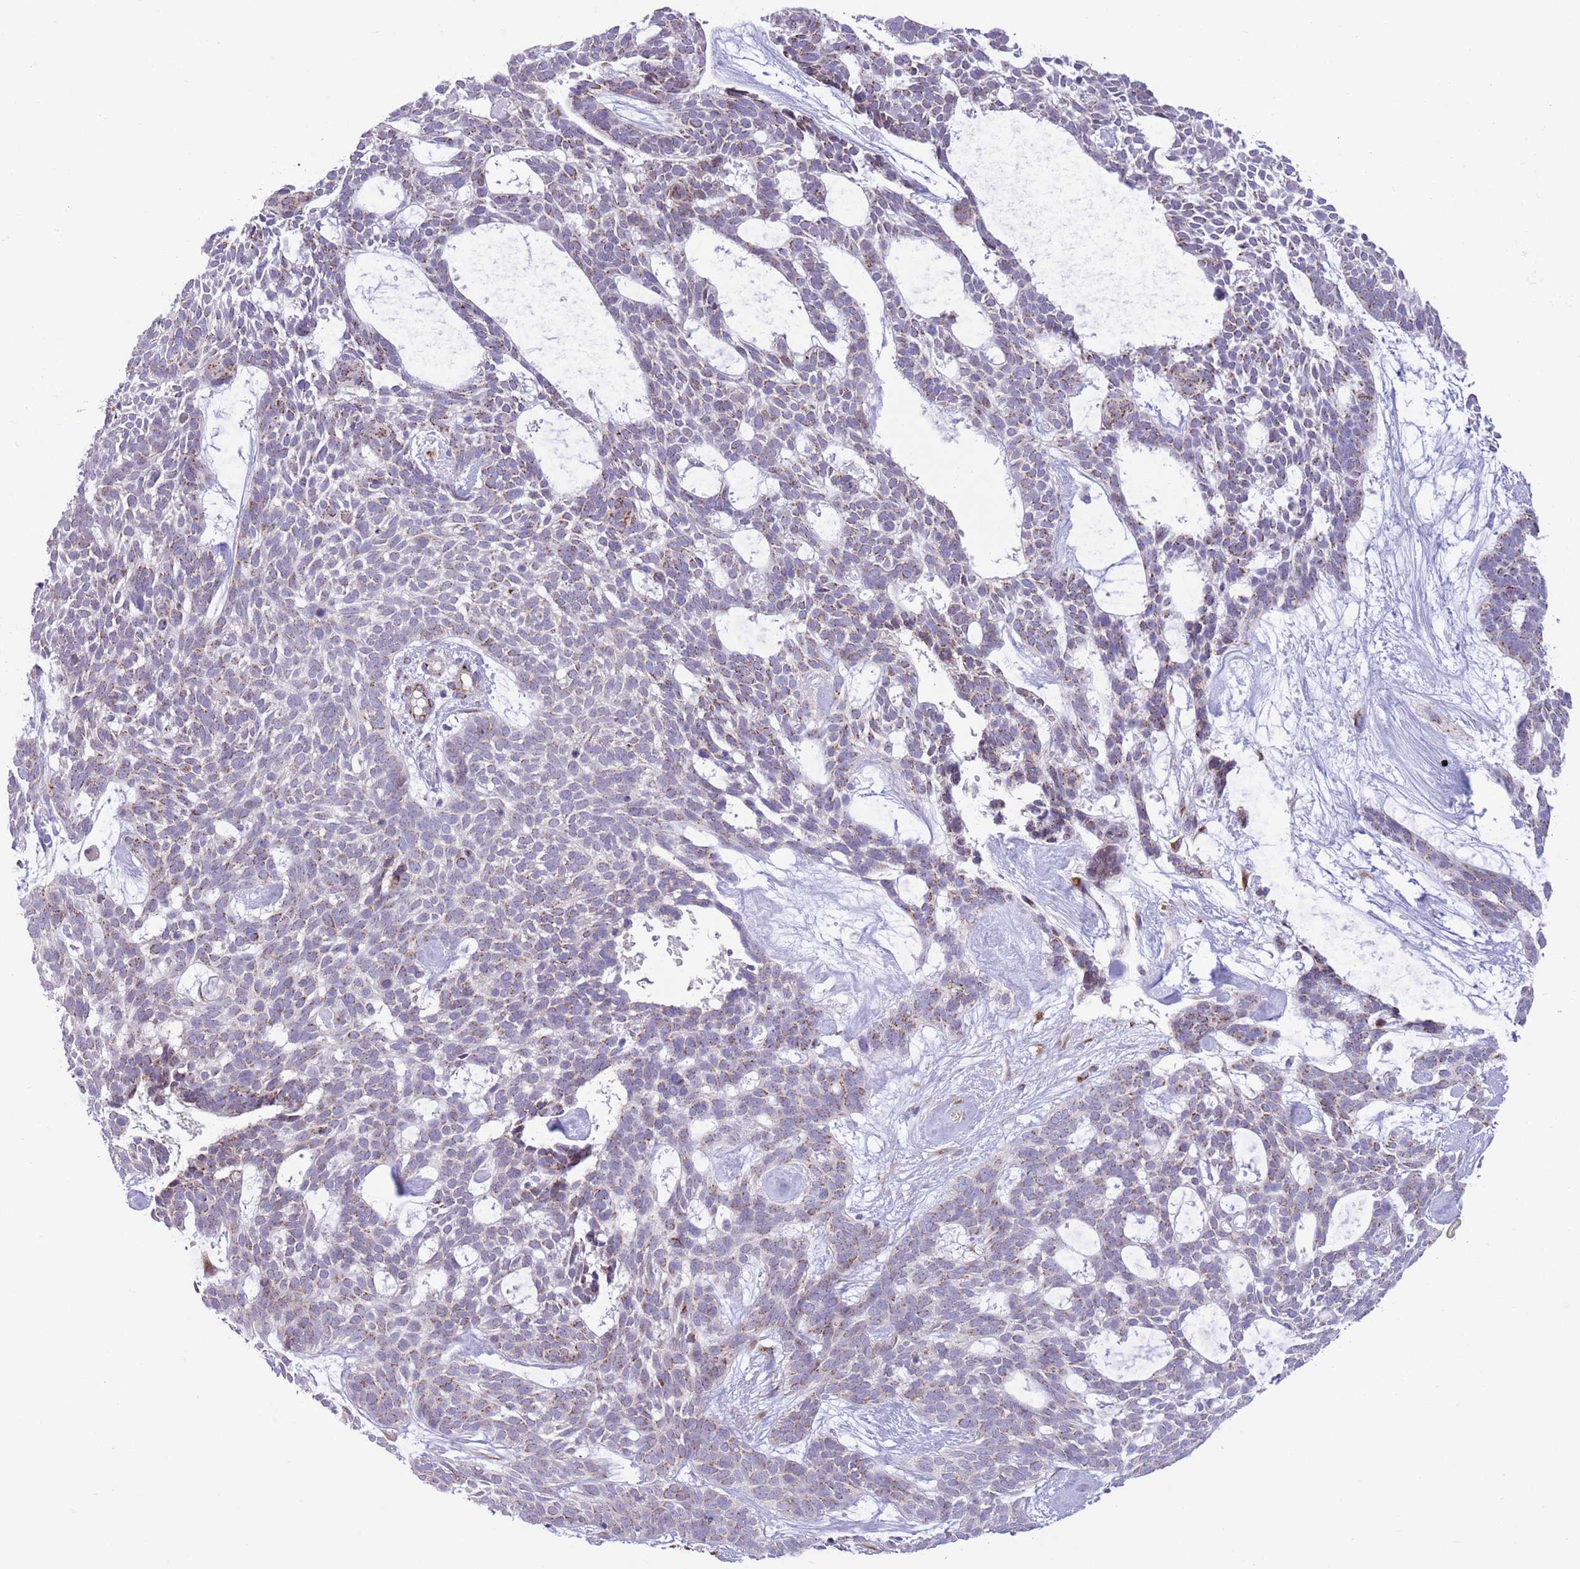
{"staining": {"intensity": "weak", "quantity": "<25%", "location": "cytoplasmic/membranous"}, "tissue": "skin cancer", "cell_type": "Tumor cells", "image_type": "cancer", "snomed": [{"axis": "morphology", "description": "Basal cell carcinoma"}, {"axis": "topography", "description": "Skin"}], "caption": "Tumor cells show no significant protein expression in skin basal cell carcinoma.", "gene": "C20orf96", "patient": {"sex": "male", "age": 61}}